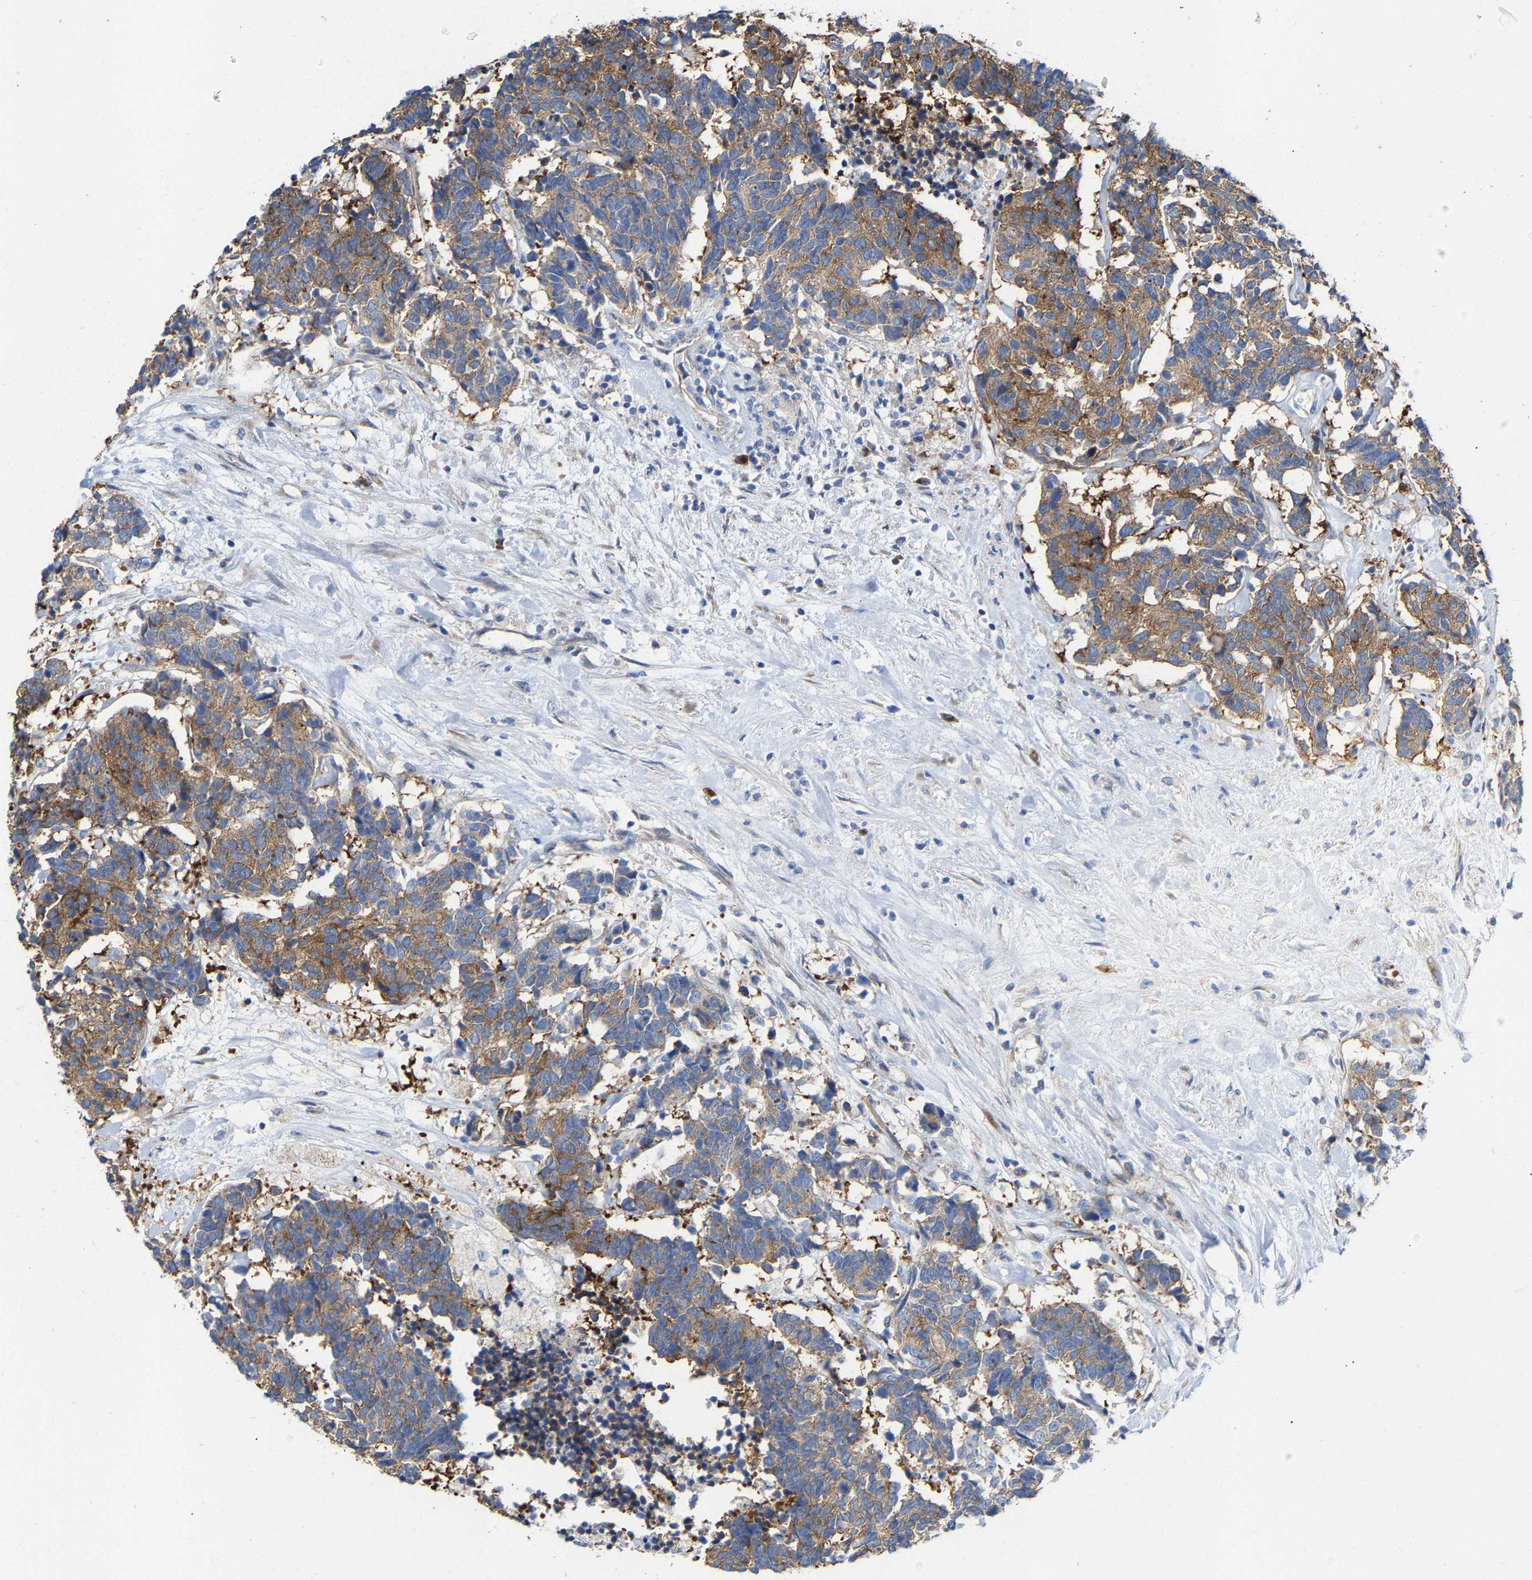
{"staining": {"intensity": "moderate", "quantity": ">75%", "location": "cytoplasmic/membranous"}, "tissue": "carcinoid", "cell_type": "Tumor cells", "image_type": "cancer", "snomed": [{"axis": "morphology", "description": "Carcinoma, NOS"}, {"axis": "morphology", "description": "Carcinoid, malignant, NOS"}, {"axis": "topography", "description": "Urinary bladder"}], "caption": "Immunohistochemical staining of carcinoma demonstrates moderate cytoplasmic/membranous protein expression in approximately >75% of tumor cells. The staining was performed using DAB (3,3'-diaminobenzidine), with brown indicating positive protein expression. Nuclei are stained blue with hematoxylin.", "gene": "PPP1R15A", "patient": {"sex": "male", "age": 57}}